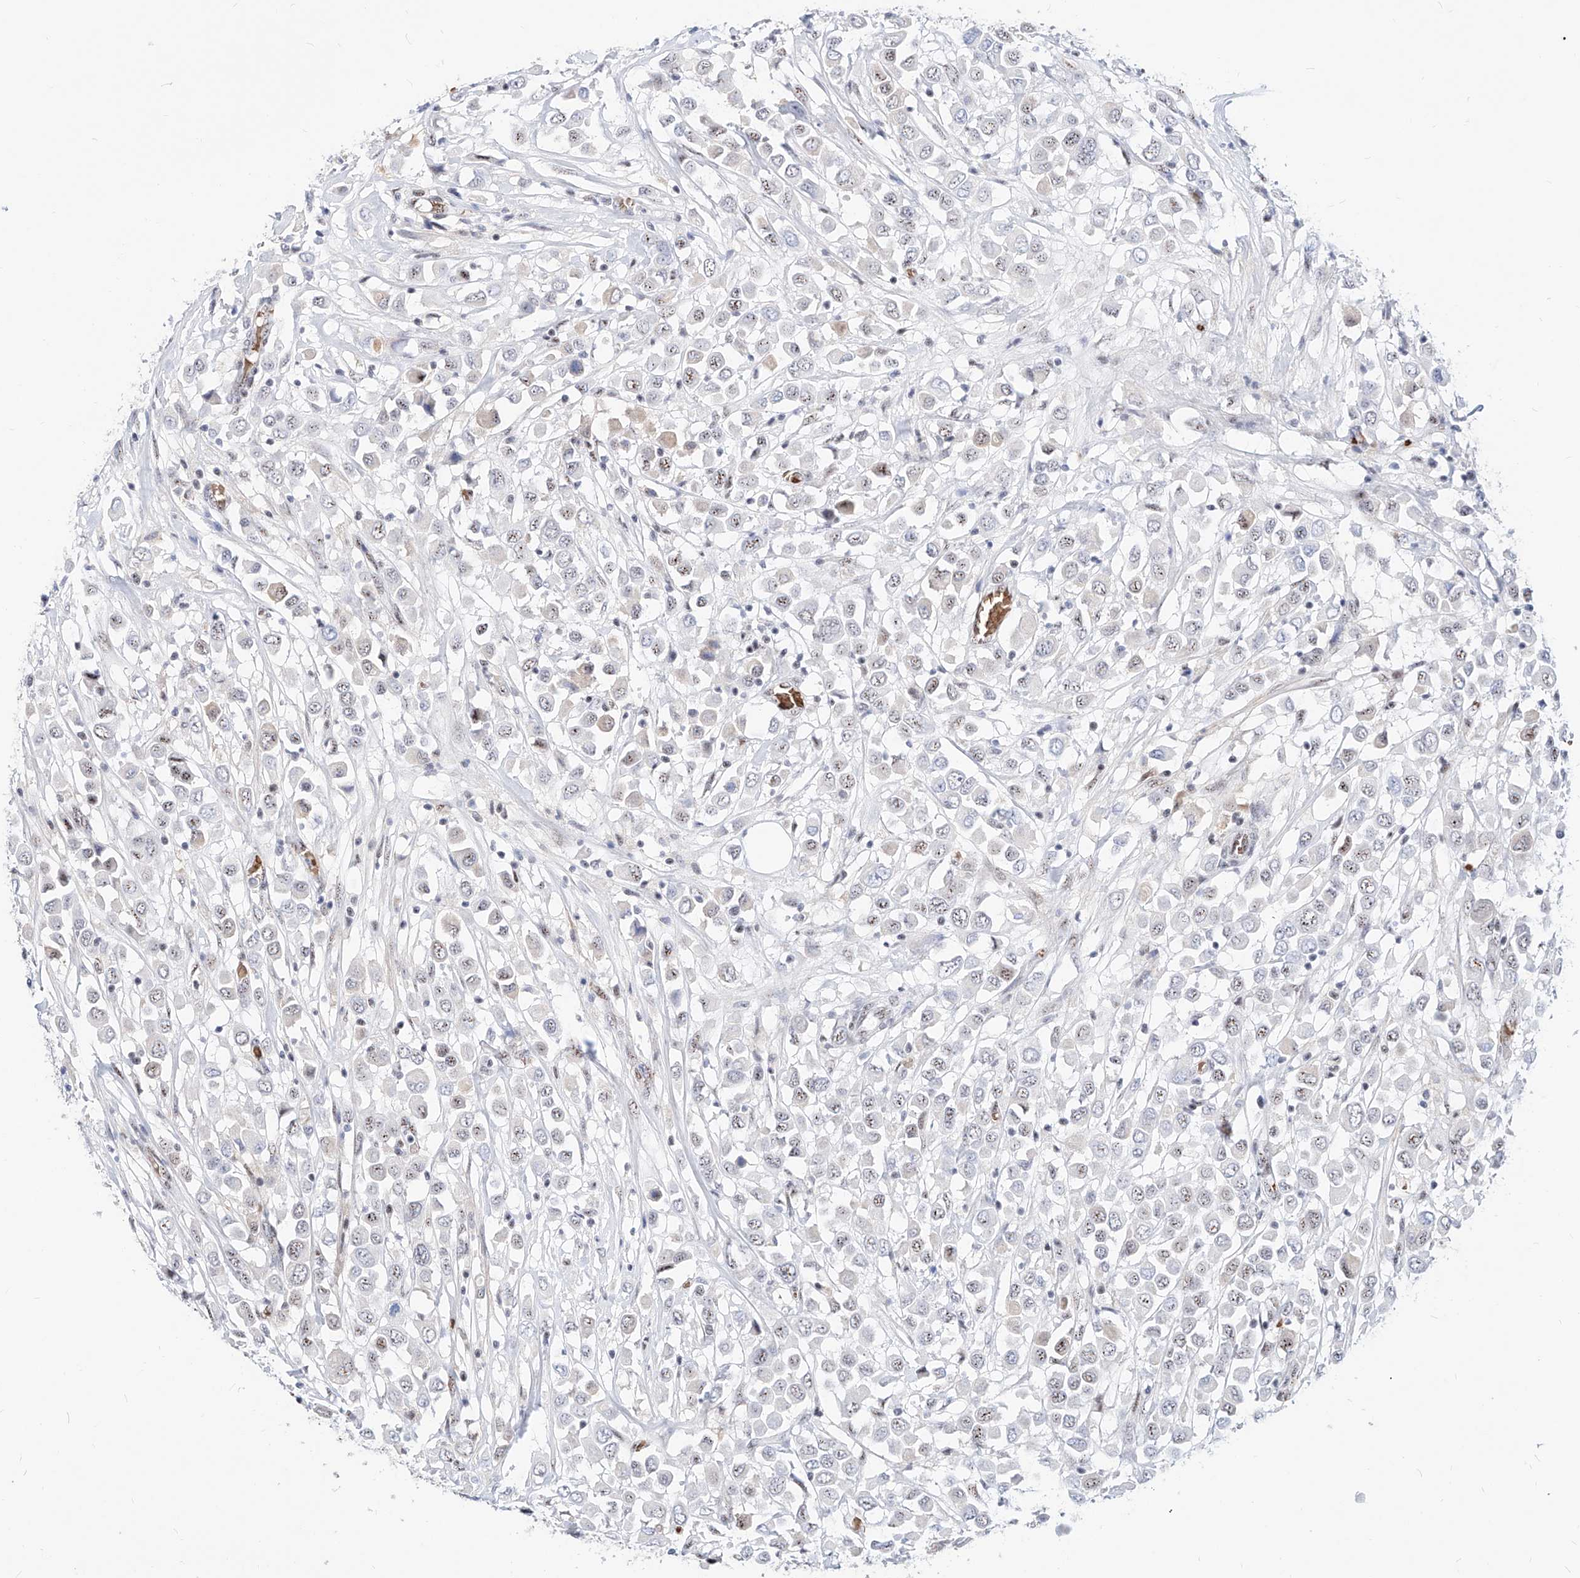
{"staining": {"intensity": "weak", "quantity": "25%-75%", "location": "nuclear"}, "tissue": "breast cancer", "cell_type": "Tumor cells", "image_type": "cancer", "snomed": [{"axis": "morphology", "description": "Duct carcinoma"}, {"axis": "topography", "description": "Breast"}], "caption": "This histopathology image exhibits infiltrating ductal carcinoma (breast) stained with immunohistochemistry (IHC) to label a protein in brown. The nuclear of tumor cells show weak positivity for the protein. Nuclei are counter-stained blue.", "gene": "ZFP42", "patient": {"sex": "female", "age": 61}}